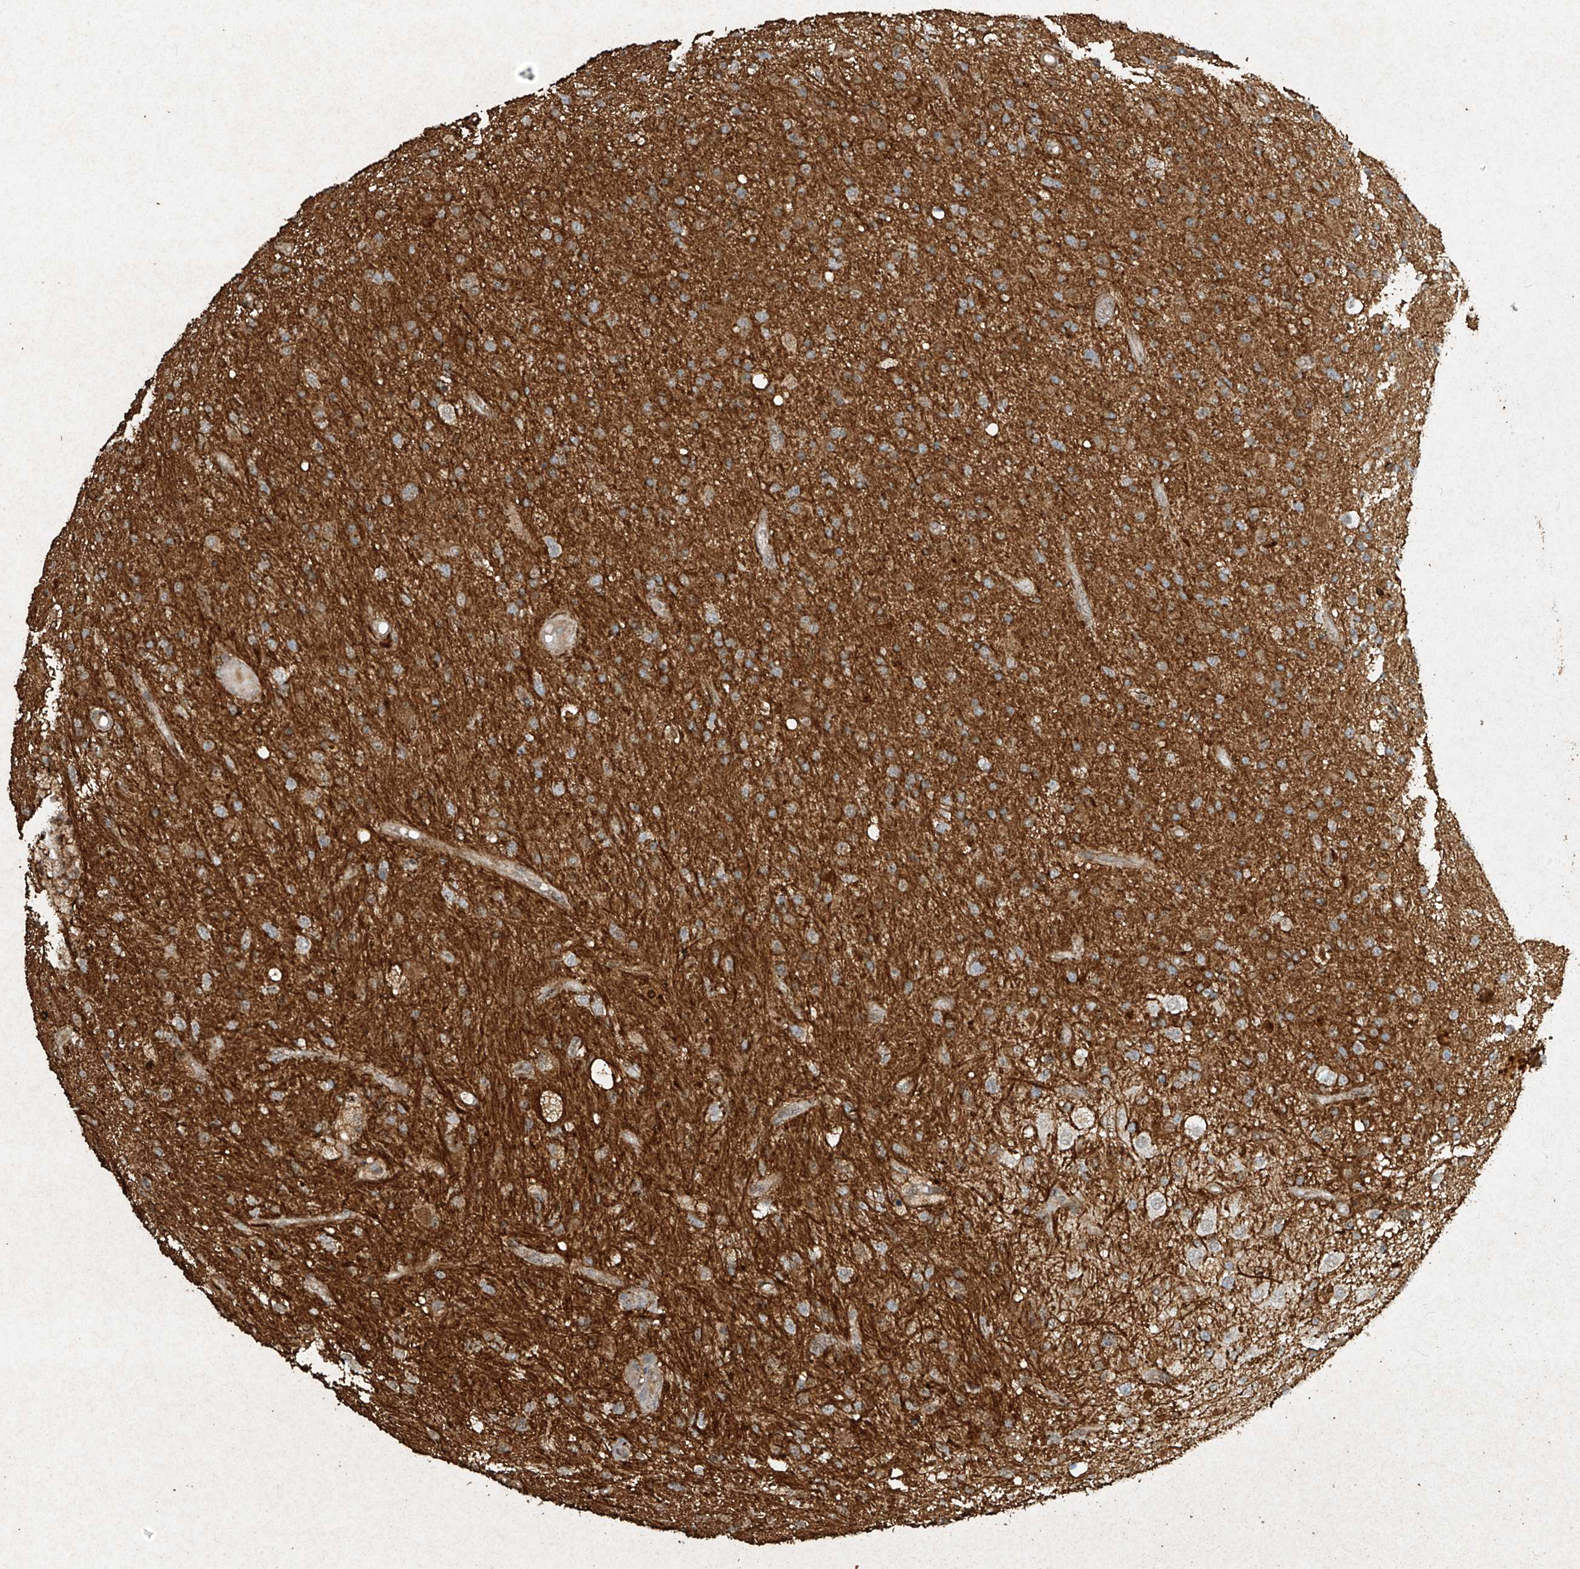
{"staining": {"intensity": "moderate", "quantity": ">75%", "location": "cytoplasmic/membranous"}, "tissue": "glioma", "cell_type": "Tumor cells", "image_type": "cancer", "snomed": [{"axis": "morphology", "description": "Glioma, malignant, High grade"}, {"axis": "topography", "description": "Brain"}], "caption": "An image of malignant glioma (high-grade) stained for a protein reveals moderate cytoplasmic/membranous brown staining in tumor cells.", "gene": "ERBB3", "patient": {"sex": "male", "age": 33}}